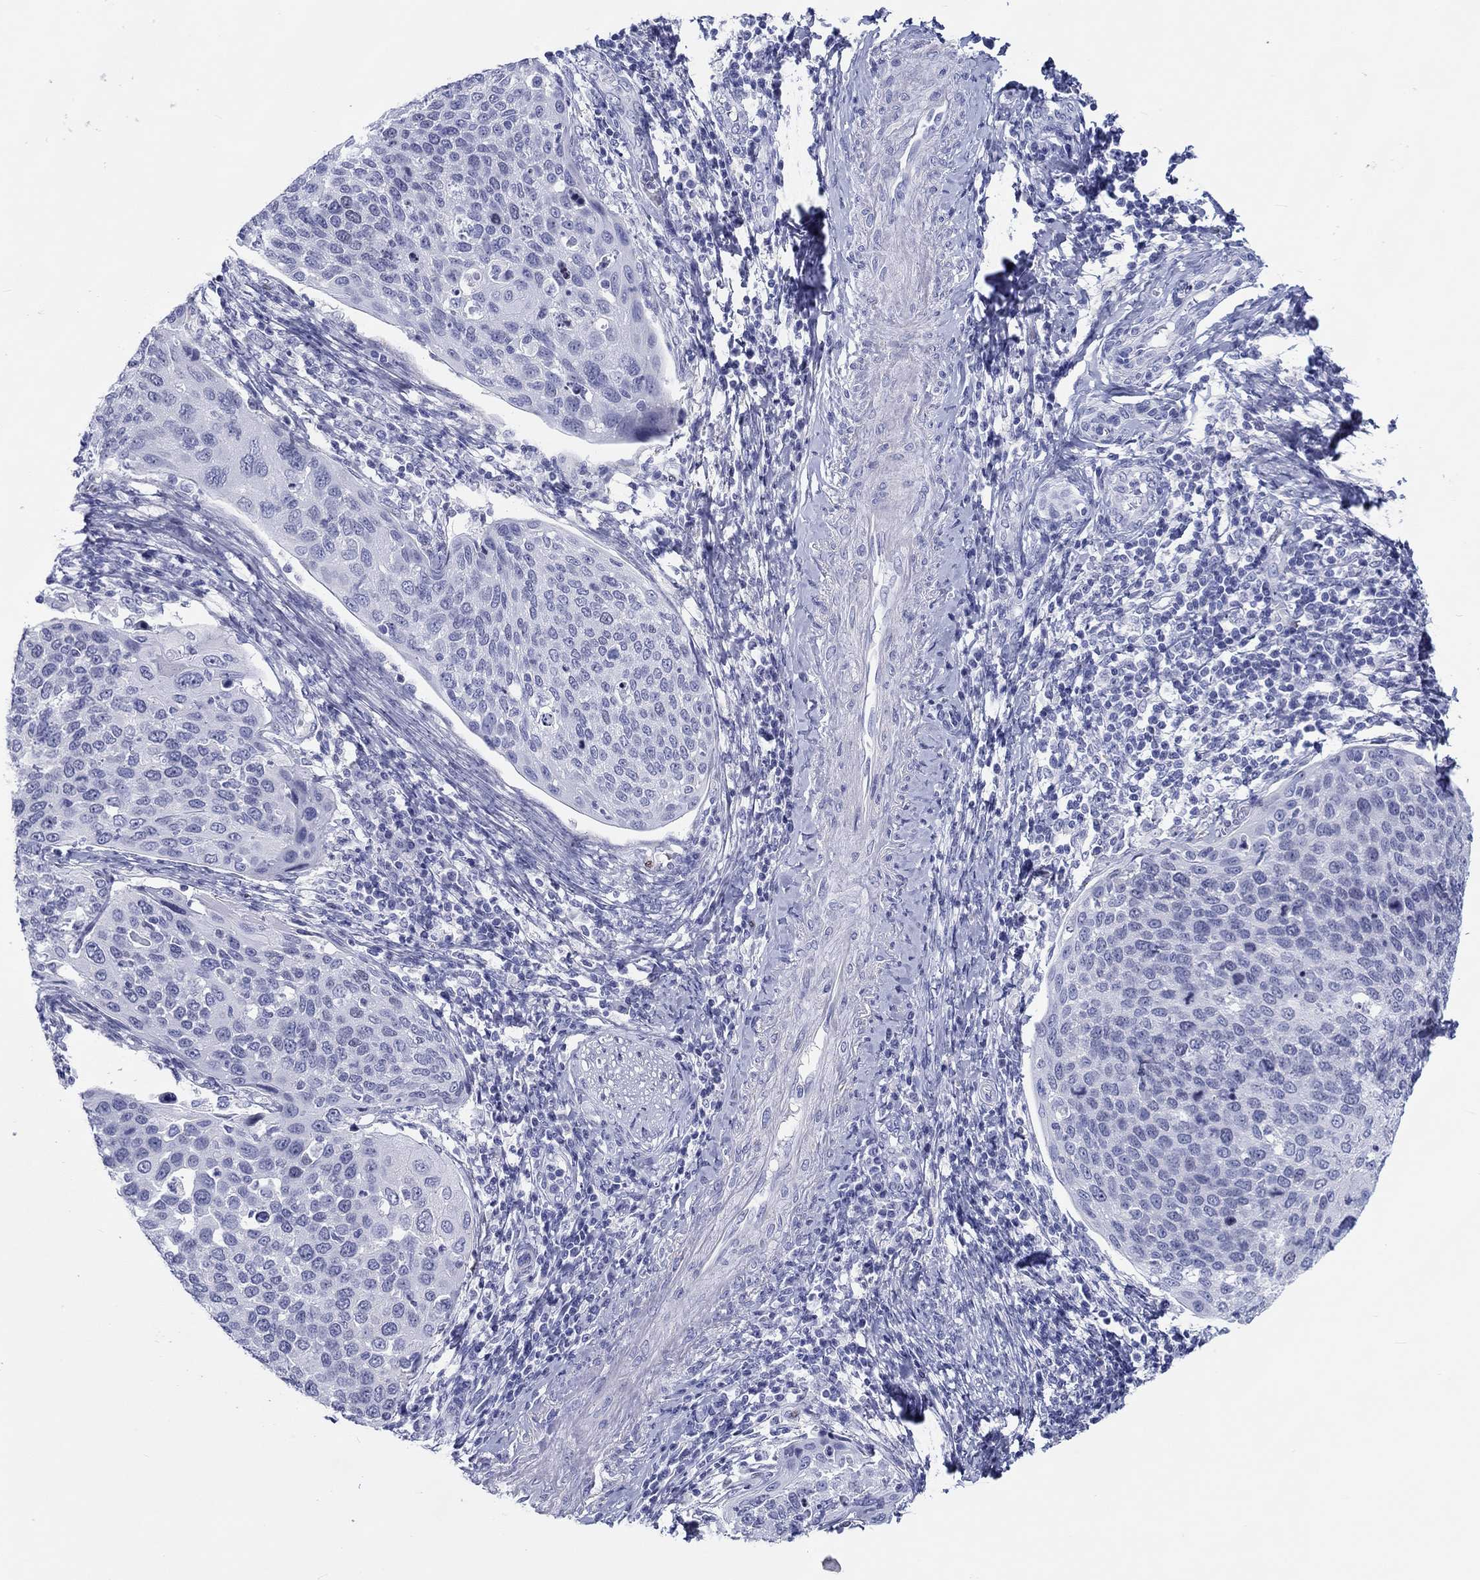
{"staining": {"intensity": "negative", "quantity": "none", "location": "none"}, "tissue": "cervical cancer", "cell_type": "Tumor cells", "image_type": "cancer", "snomed": [{"axis": "morphology", "description": "Squamous cell carcinoma, NOS"}, {"axis": "topography", "description": "Cervix"}], "caption": "An immunohistochemistry image of cervical cancer (squamous cell carcinoma) is shown. There is no staining in tumor cells of cervical cancer (squamous cell carcinoma).", "gene": "H1-1", "patient": {"sex": "female", "age": 54}}